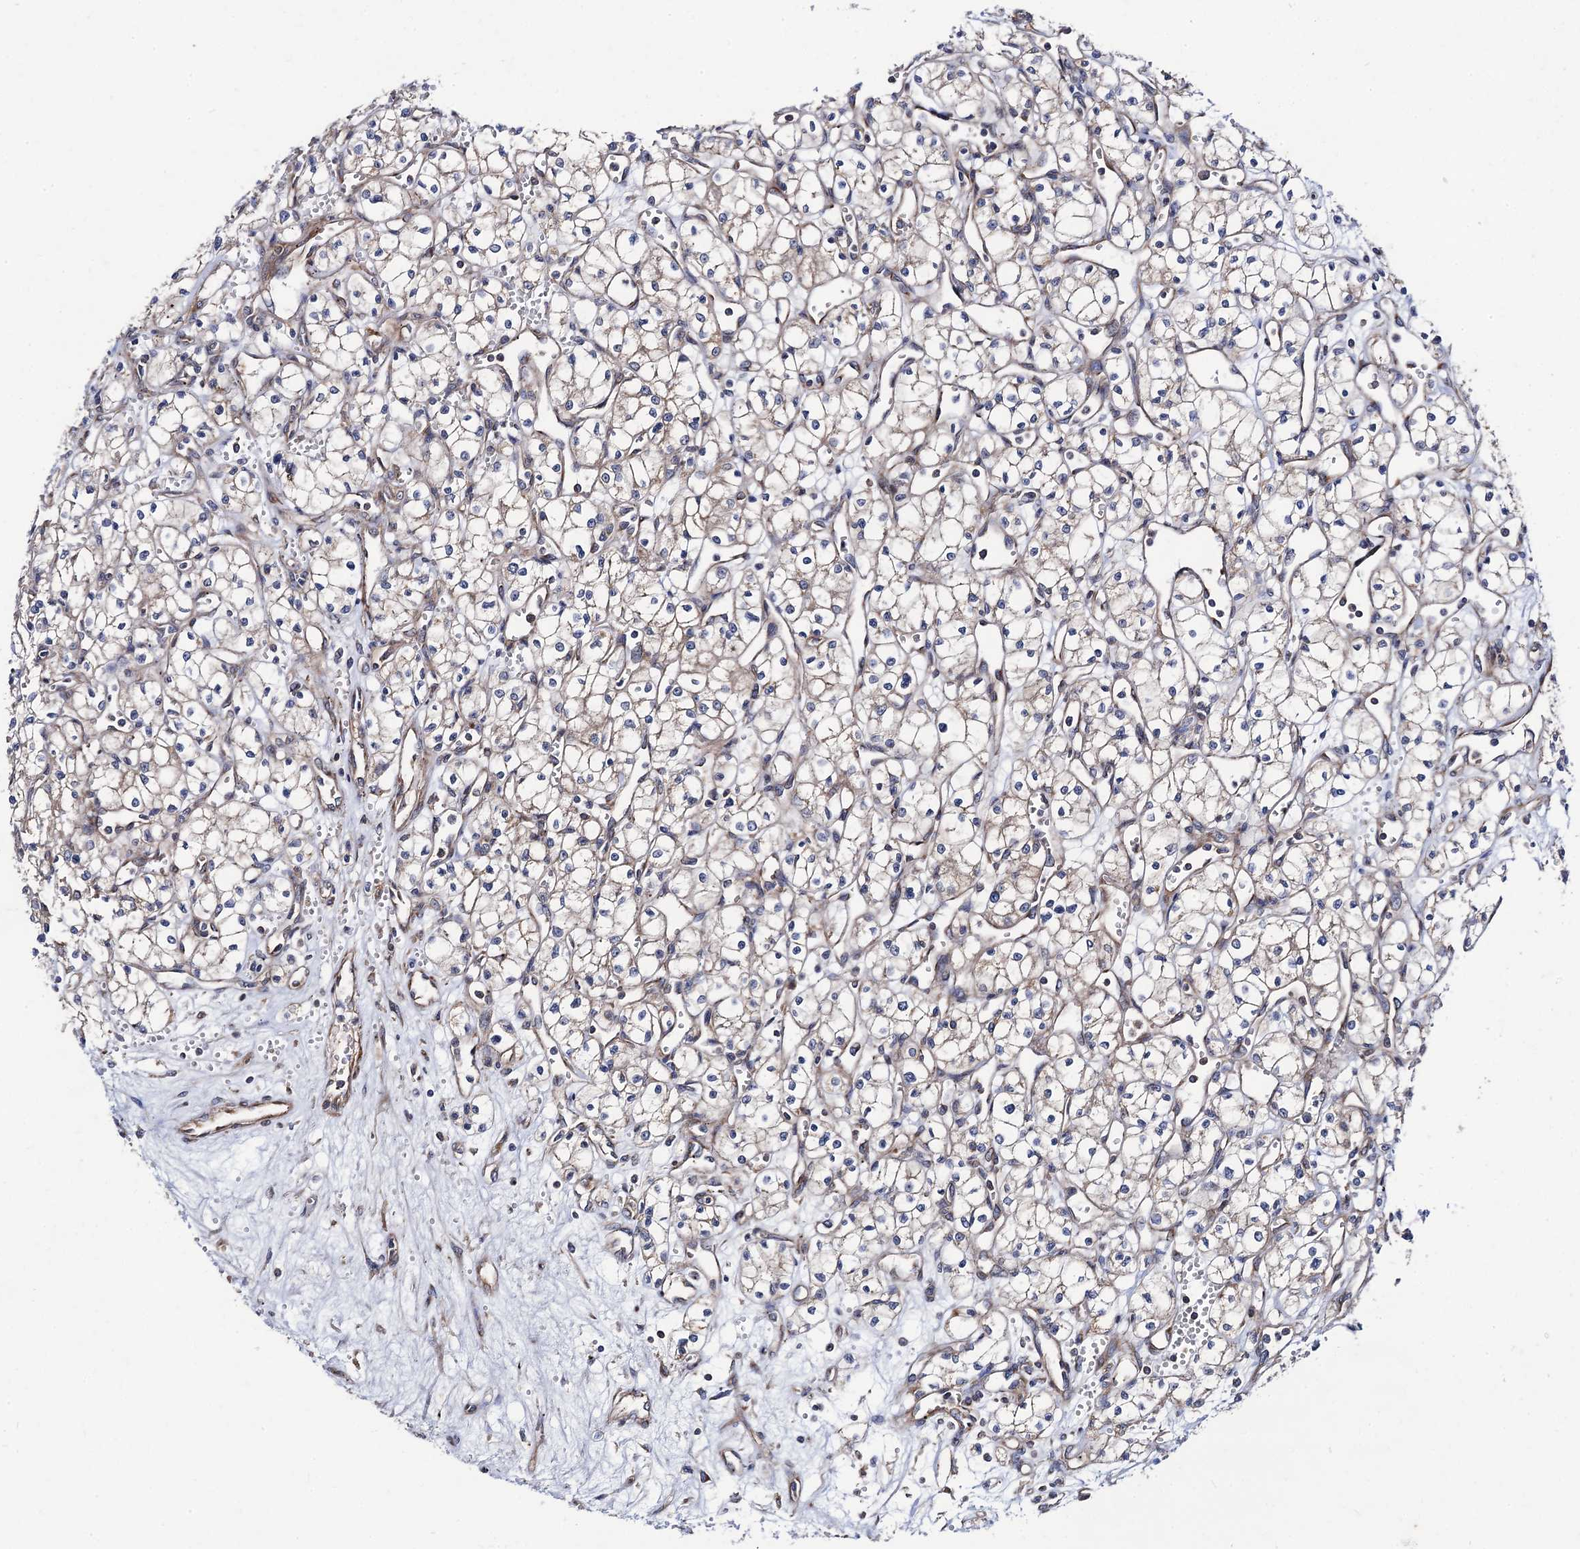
{"staining": {"intensity": "negative", "quantity": "none", "location": "none"}, "tissue": "renal cancer", "cell_type": "Tumor cells", "image_type": "cancer", "snomed": [{"axis": "morphology", "description": "Adenocarcinoma, NOS"}, {"axis": "topography", "description": "Kidney"}], "caption": "A histopathology image of human renal adenocarcinoma is negative for staining in tumor cells.", "gene": "DYDC1", "patient": {"sex": "male", "age": 59}}